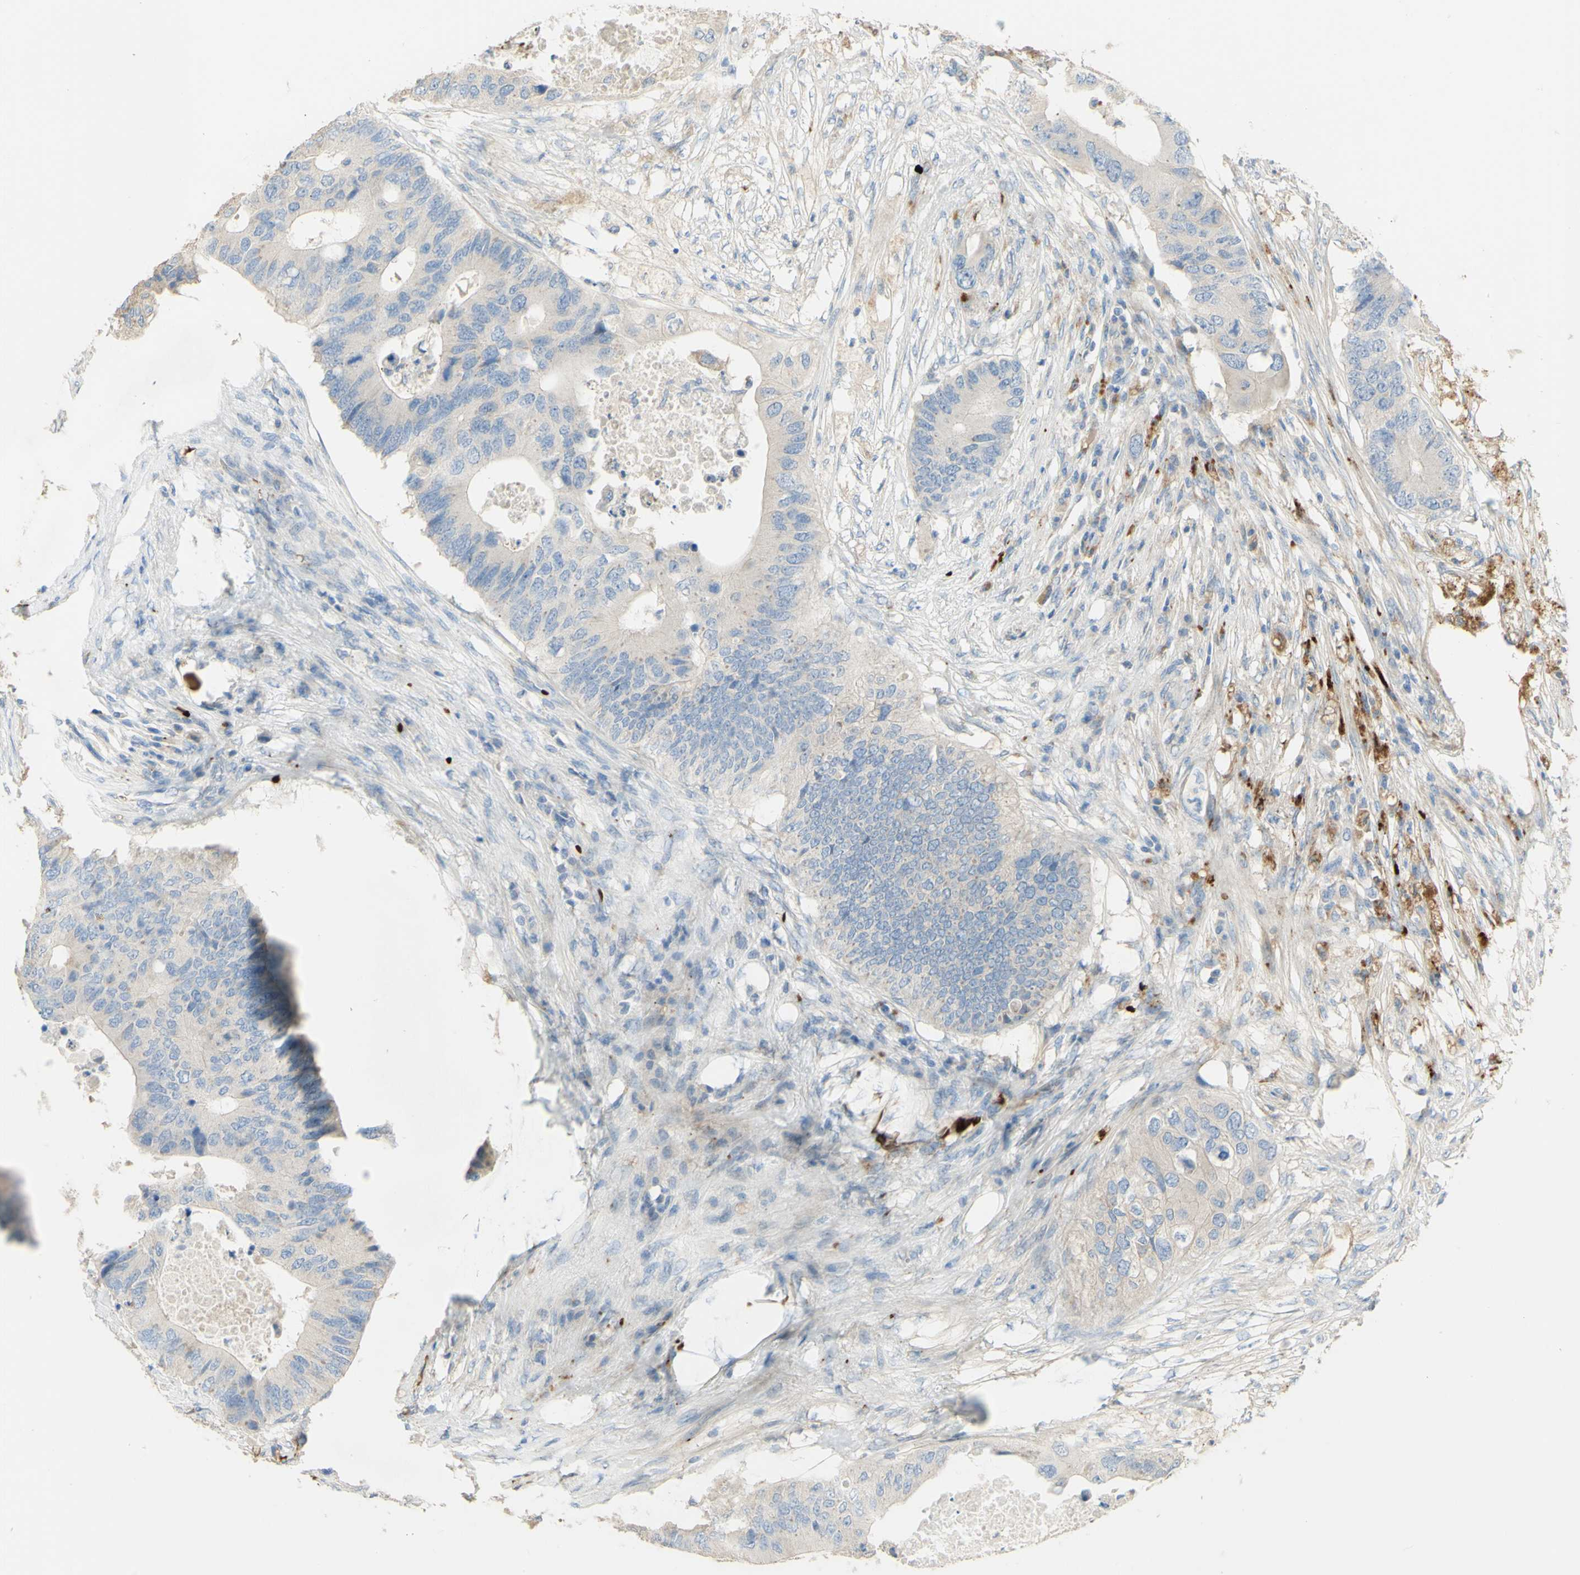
{"staining": {"intensity": "negative", "quantity": "none", "location": "none"}, "tissue": "colorectal cancer", "cell_type": "Tumor cells", "image_type": "cancer", "snomed": [{"axis": "morphology", "description": "Adenocarcinoma, NOS"}, {"axis": "topography", "description": "Colon"}], "caption": "Protein analysis of colorectal cancer (adenocarcinoma) shows no significant staining in tumor cells.", "gene": "GAN", "patient": {"sex": "male", "age": 71}}